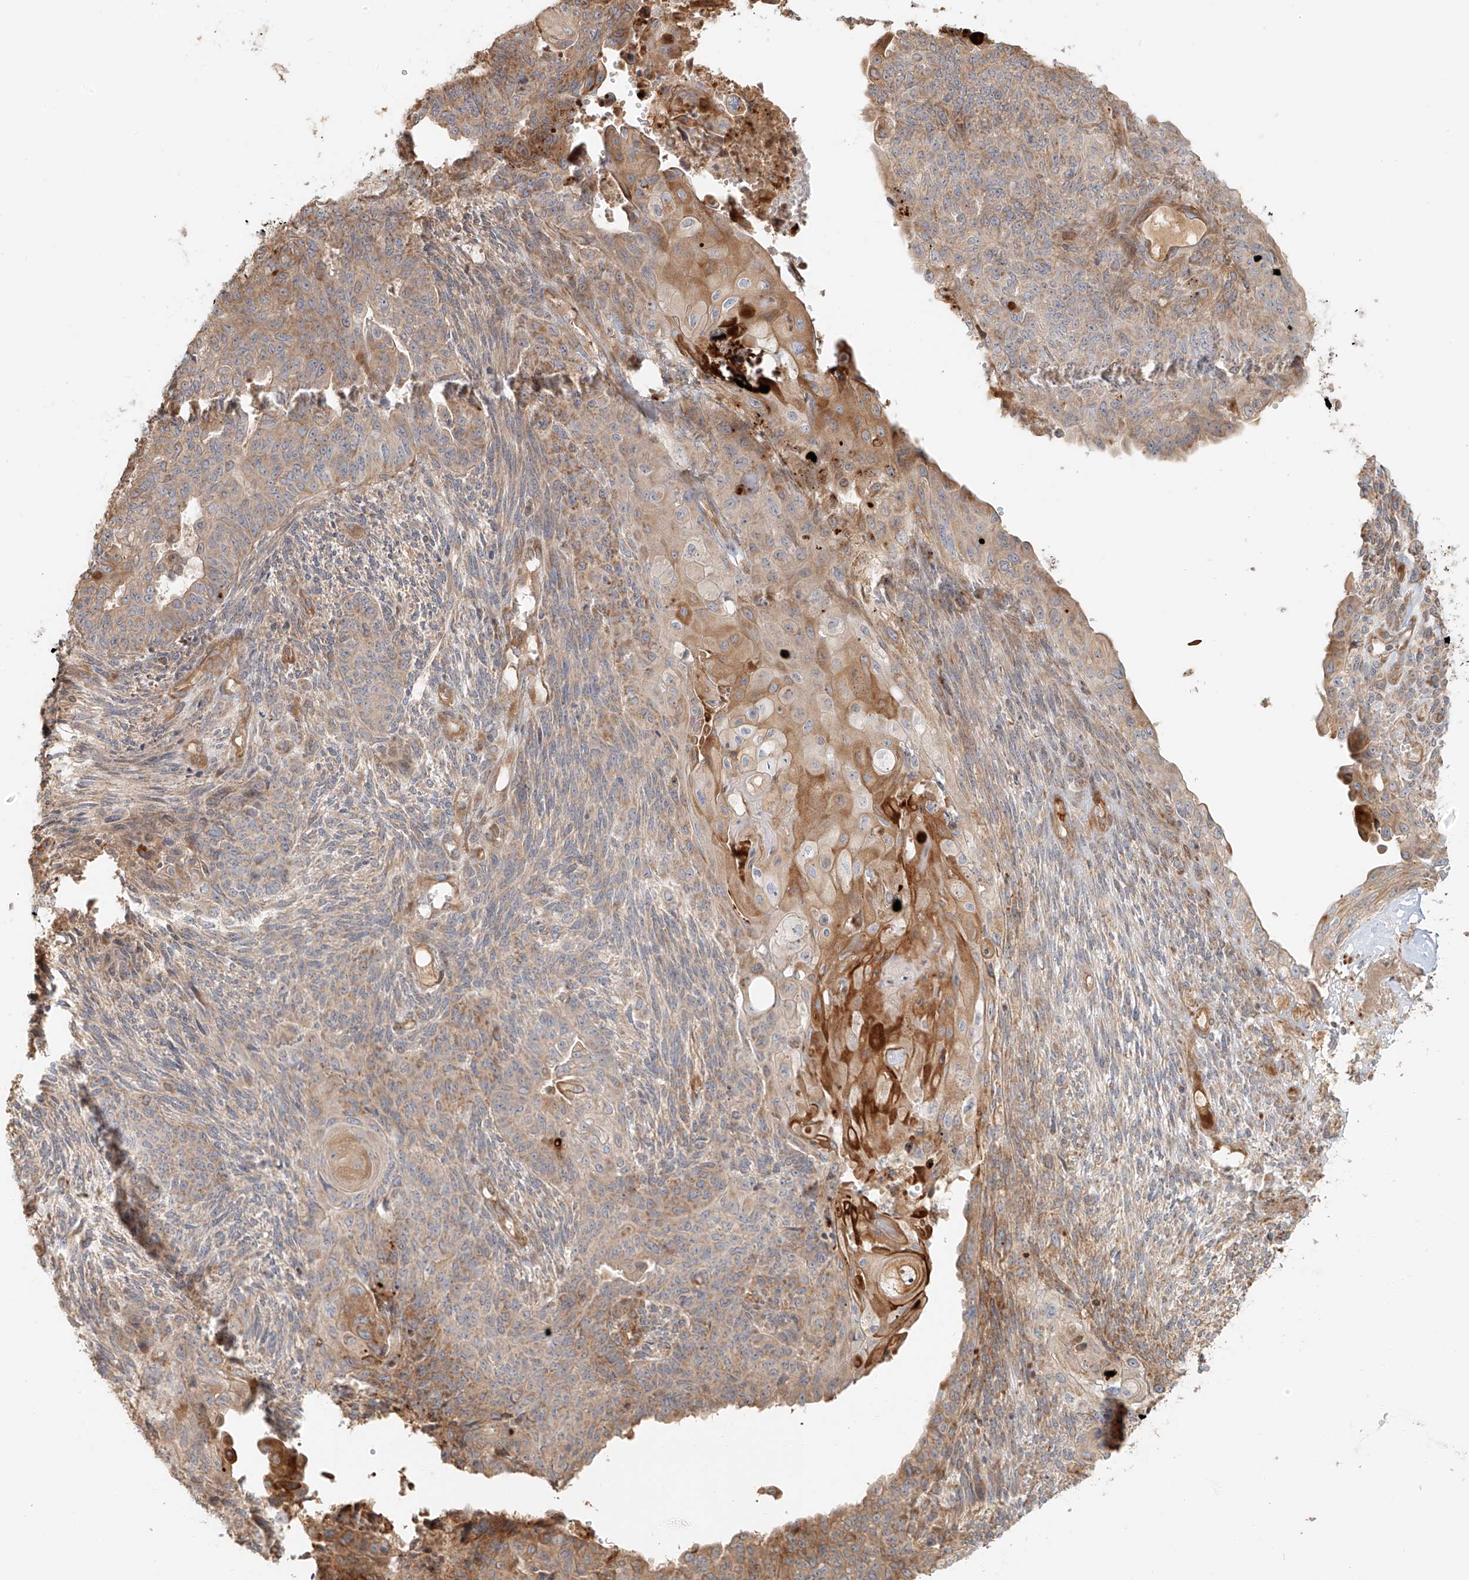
{"staining": {"intensity": "moderate", "quantity": "25%-75%", "location": "cytoplasmic/membranous"}, "tissue": "endometrial cancer", "cell_type": "Tumor cells", "image_type": "cancer", "snomed": [{"axis": "morphology", "description": "Adenocarcinoma, NOS"}, {"axis": "topography", "description": "Endometrium"}], "caption": "Human endometrial cancer stained with a brown dye reveals moderate cytoplasmic/membranous positive expression in about 25%-75% of tumor cells.", "gene": "MIPEP", "patient": {"sex": "female", "age": 32}}